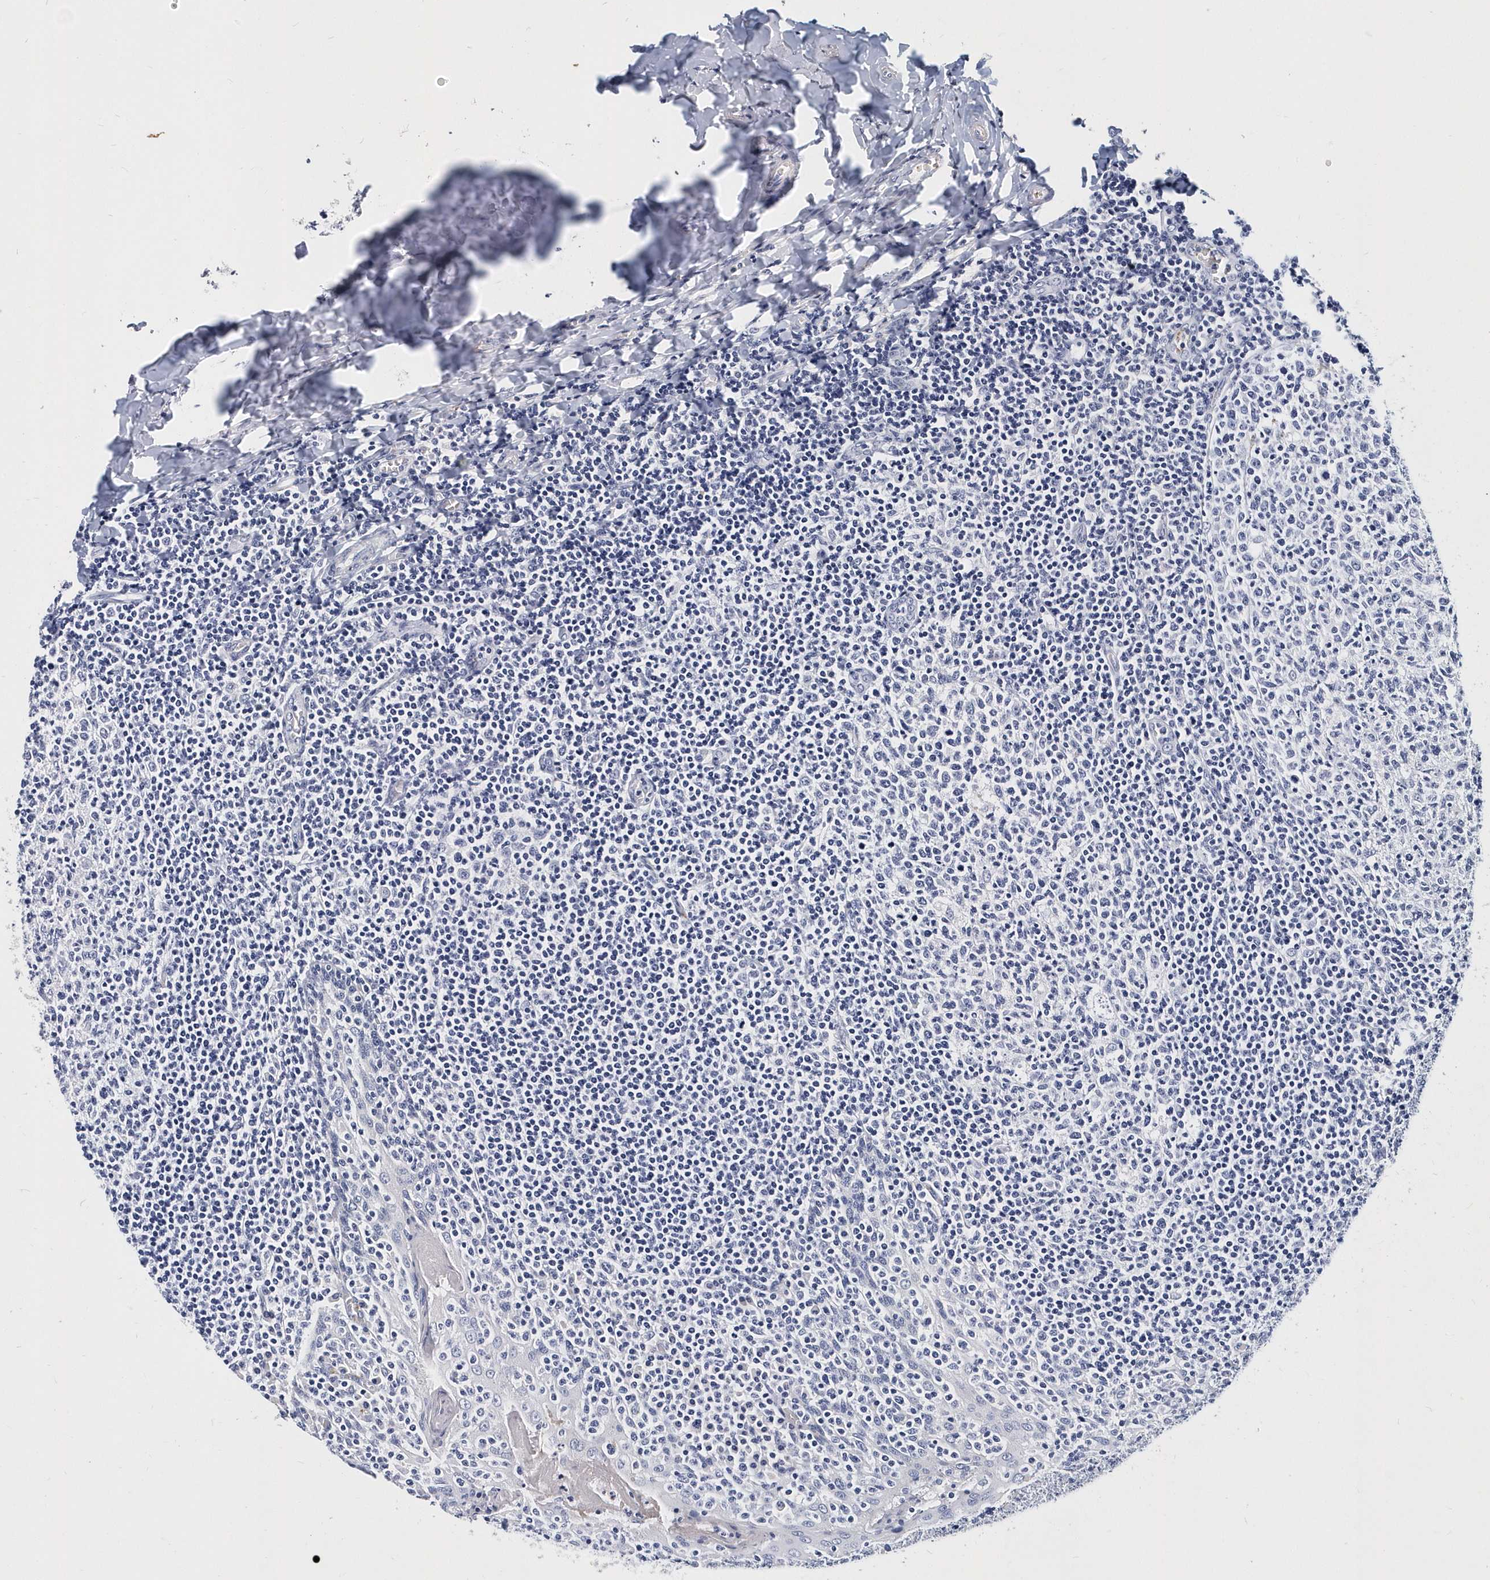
{"staining": {"intensity": "negative", "quantity": "none", "location": "none"}, "tissue": "tonsil", "cell_type": "Germinal center cells", "image_type": "normal", "snomed": [{"axis": "morphology", "description": "Normal tissue, NOS"}, {"axis": "topography", "description": "Tonsil"}], "caption": "This photomicrograph is of unremarkable tonsil stained with immunohistochemistry (IHC) to label a protein in brown with the nuclei are counter-stained blue. There is no positivity in germinal center cells.", "gene": "ITGA2B", "patient": {"sex": "female", "age": 19}}